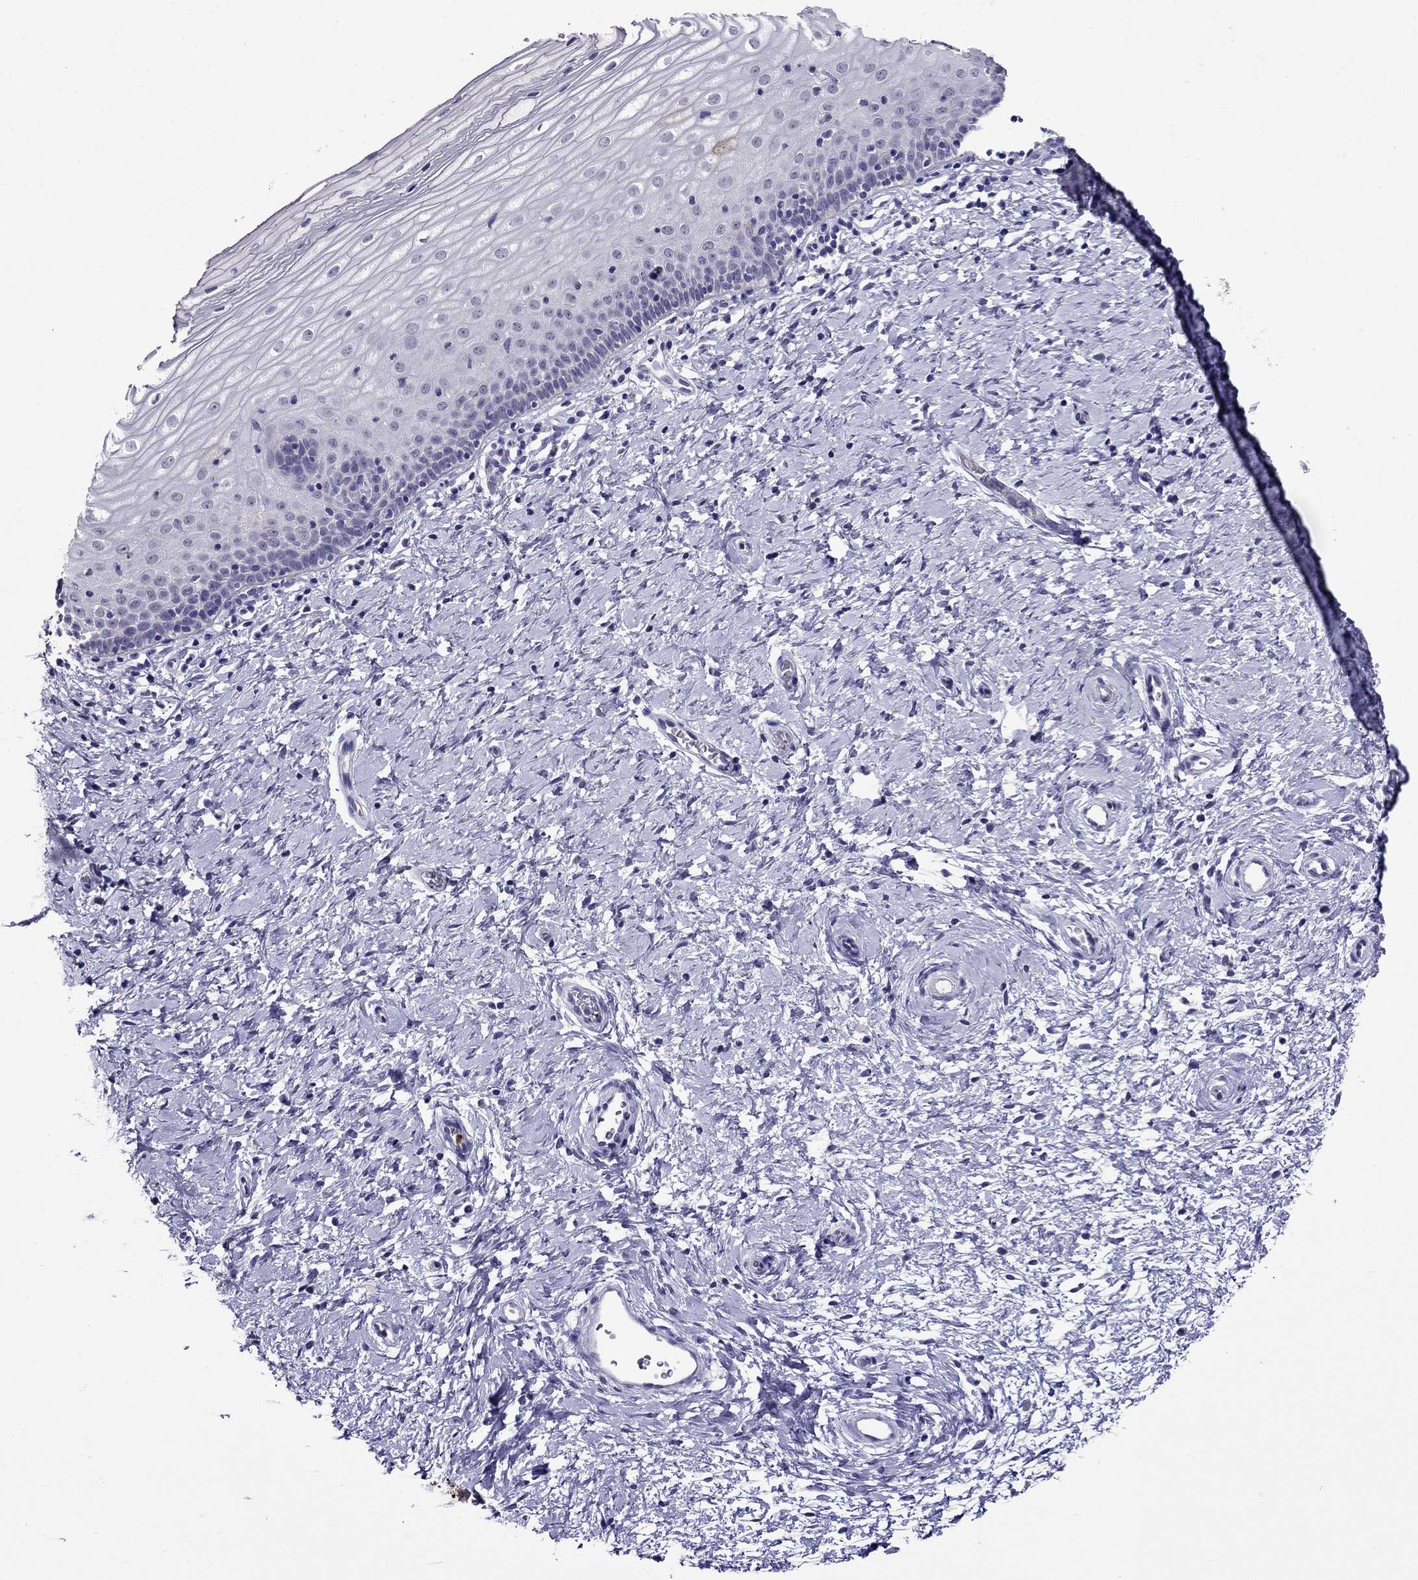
{"staining": {"intensity": "negative", "quantity": "none", "location": "none"}, "tissue": "cervix", "cell_type": "Glandular cells", "image_type": "normal", "snomed": [{"axis": "morphology", "description": "Normal tissue, NOS"}, {"axis": "topography", "description": "Cervix"}], "caption": "Immunohistochemistry (IHC) of normal cervix reveals no positivity in glandular cells.", "gene": "OLFM4", "patient": {"sex": "female", "age": 37}}